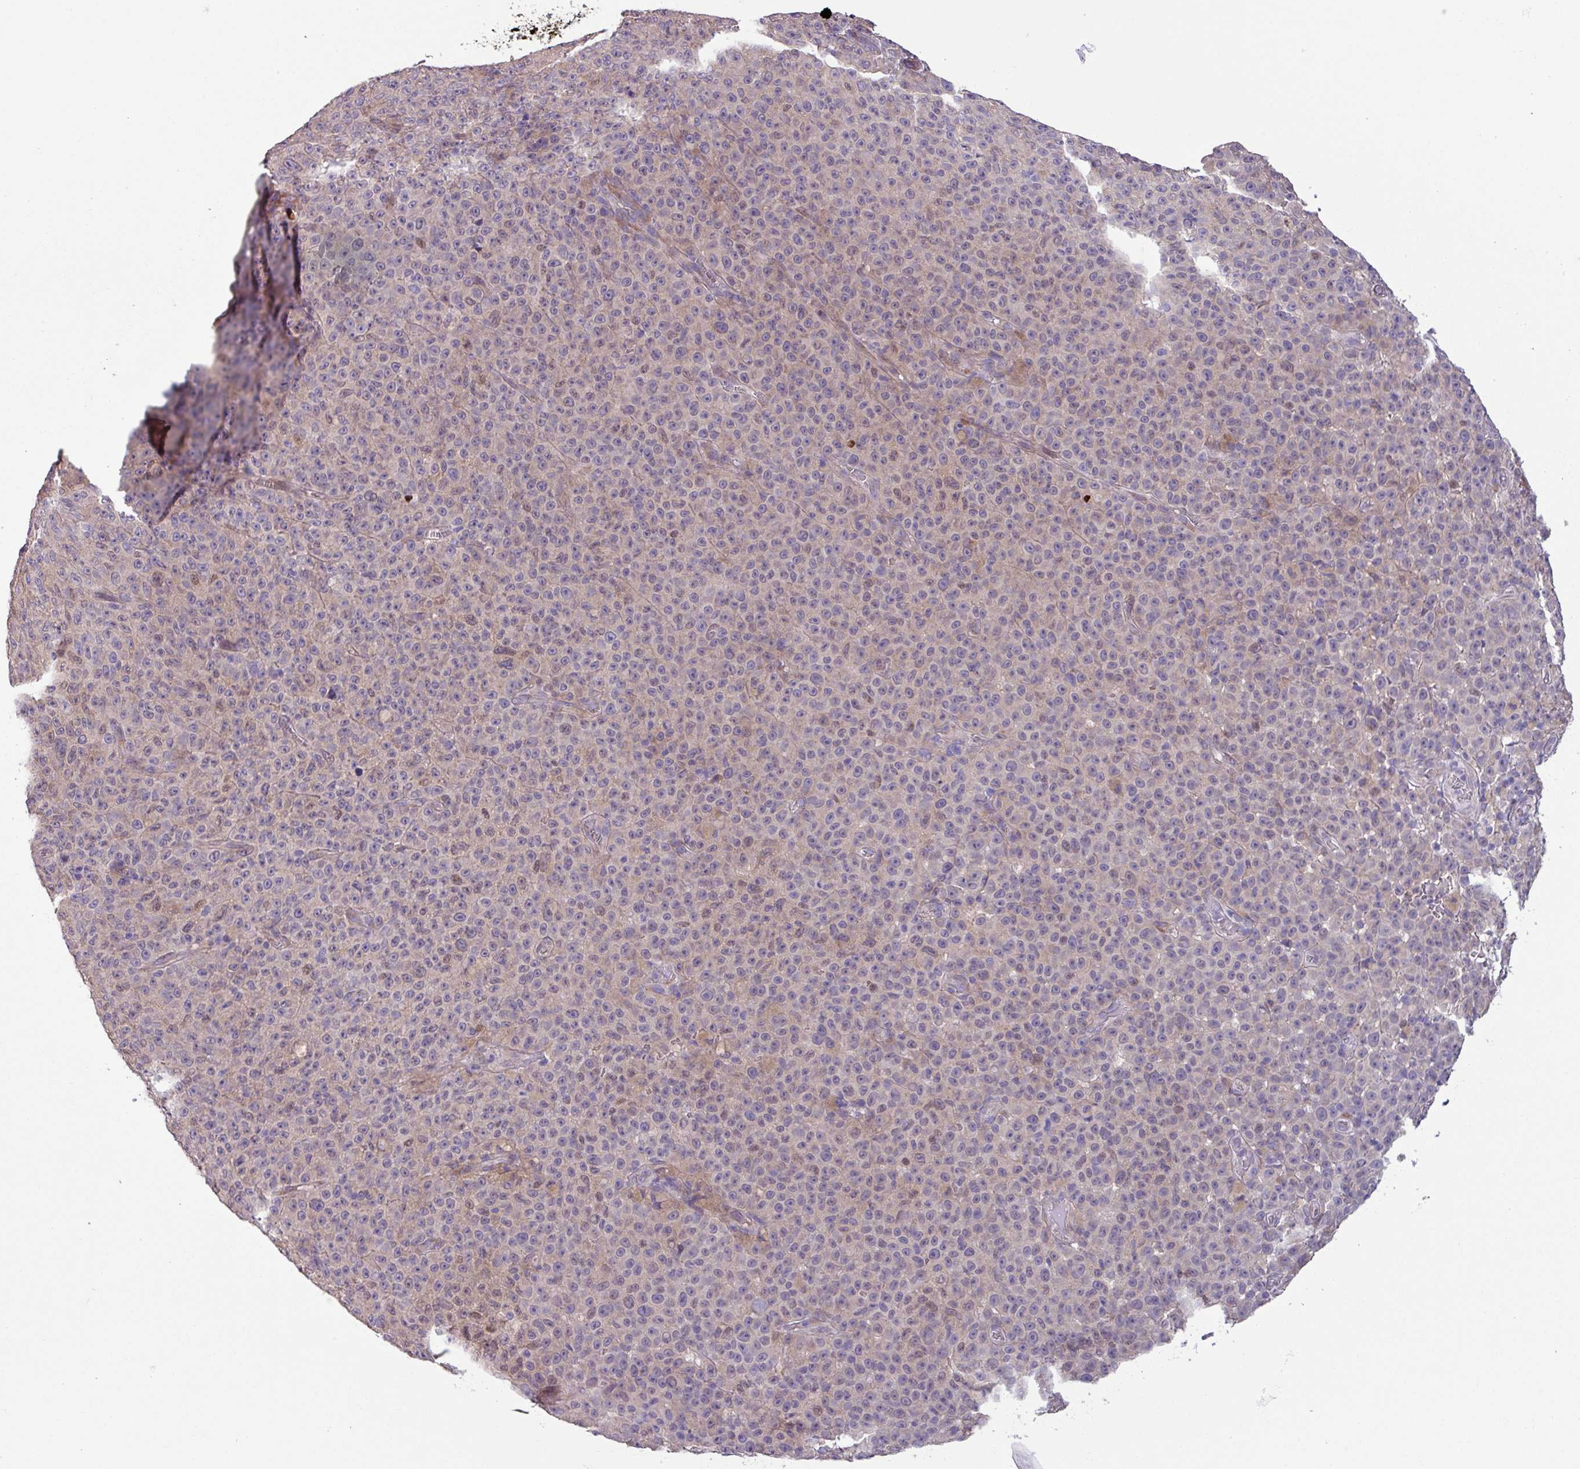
{"staining": {"intensity": "negative", "quantity": "none", "location": "none"}, "tissue": "melanoma", "cell_type": "Tumor cells", "image_type": "cancer", "snomed": [{"axis": "morphology", "description": "Malignant melanoma, NOS"}, {"axis": "topography", "description": "Skin"}], "caption": "Immunohistochemistry (IHC) image of neoplastic tissue: malignant melanoma stained with DAB shows no significant protein expression in tumor cells. (DAB (3,3'-diaminobenzidine) IHC visualized using brightfield microscopy, high magnification).", "gene": "C20orf27", "patient": {"sex": "female", "age": 82}}